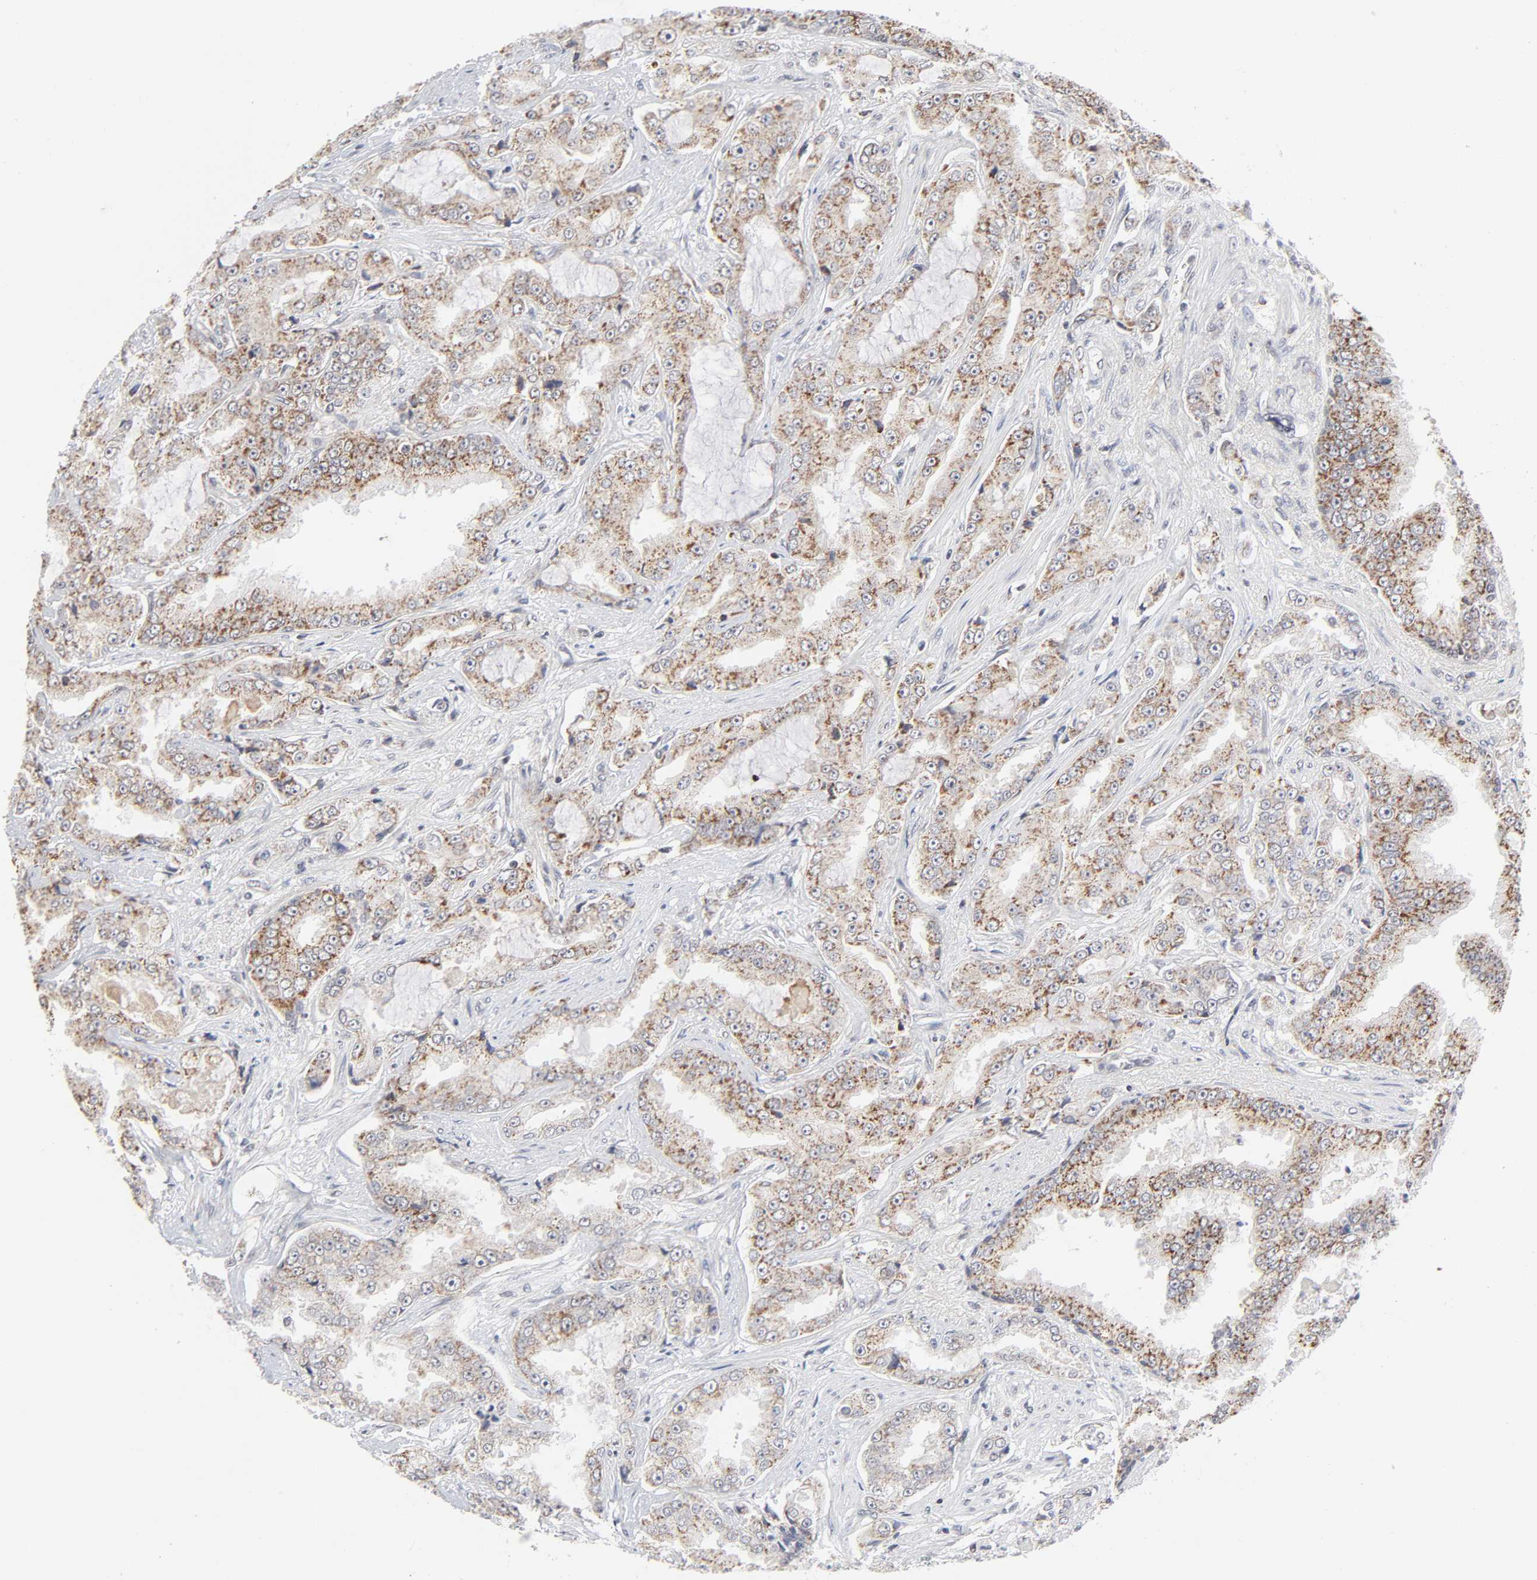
{"staining": {"intensity": "moderate", "quantity": ">75%", "location": "cytoplasmic/membranous"}, "tissue": "prostate cancer", "cell_type": "Tumor cells", "image_type": "cancer", "snomed": [{"axis": "morphology", "description": "Adenocarcinoma, High grade"}, {"axis": "topography", "description": "Prostate"}], "caption": "This histopathology image exhibits IHC staining of prostate cancer (high-grade adenocarcinoma), with medium moderate cytoplasmic/membranous positivity in approximately >75% of tumor cells.", "gene": "AUH", "patient": {"sex": "male", "age": 73}}